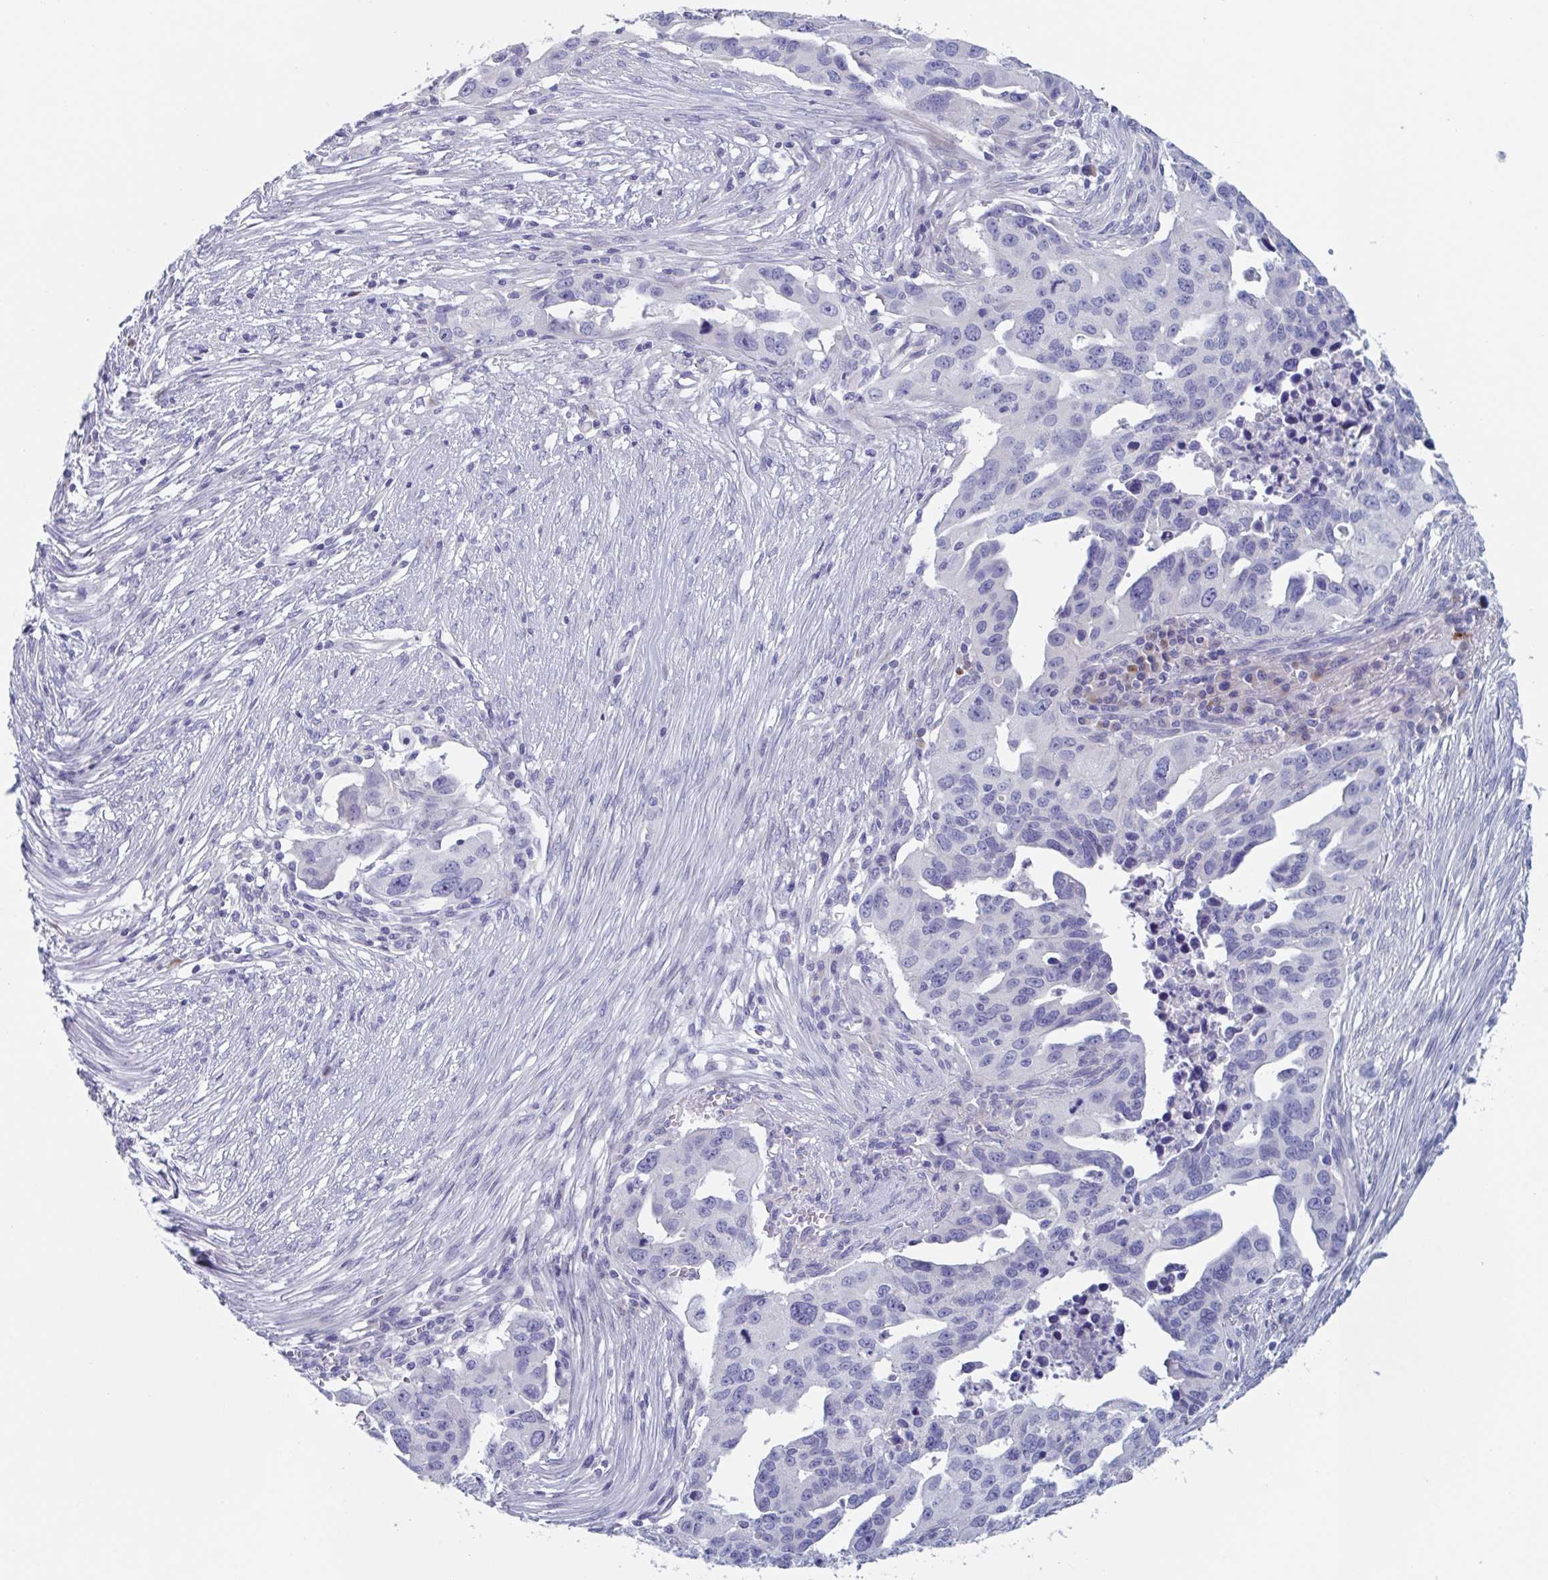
{"staining": {"intensity": "negative", "quantity": "none", "location": "none"}, "tissue": "ovarian cancer", "cell_type": "Tumor cells", "image_type": "cancer", "snomed": [{"axis": "morphology", "description": "Carcinoma, endometroid"}, {"axis": "morphology", "description": "Cystadenocarcinoma, serous, NOS"}, {"axis": "topography", "description": "Ovary"}], "caption": "There is no significant staining in tumor cells of endometroid carcinoma (ovarian). (Brightfield microscopy of DAB immunohistochemistry at high magnification).", "gene": "NT5C3B", "patient": {"sex": "female", "age": 45}}